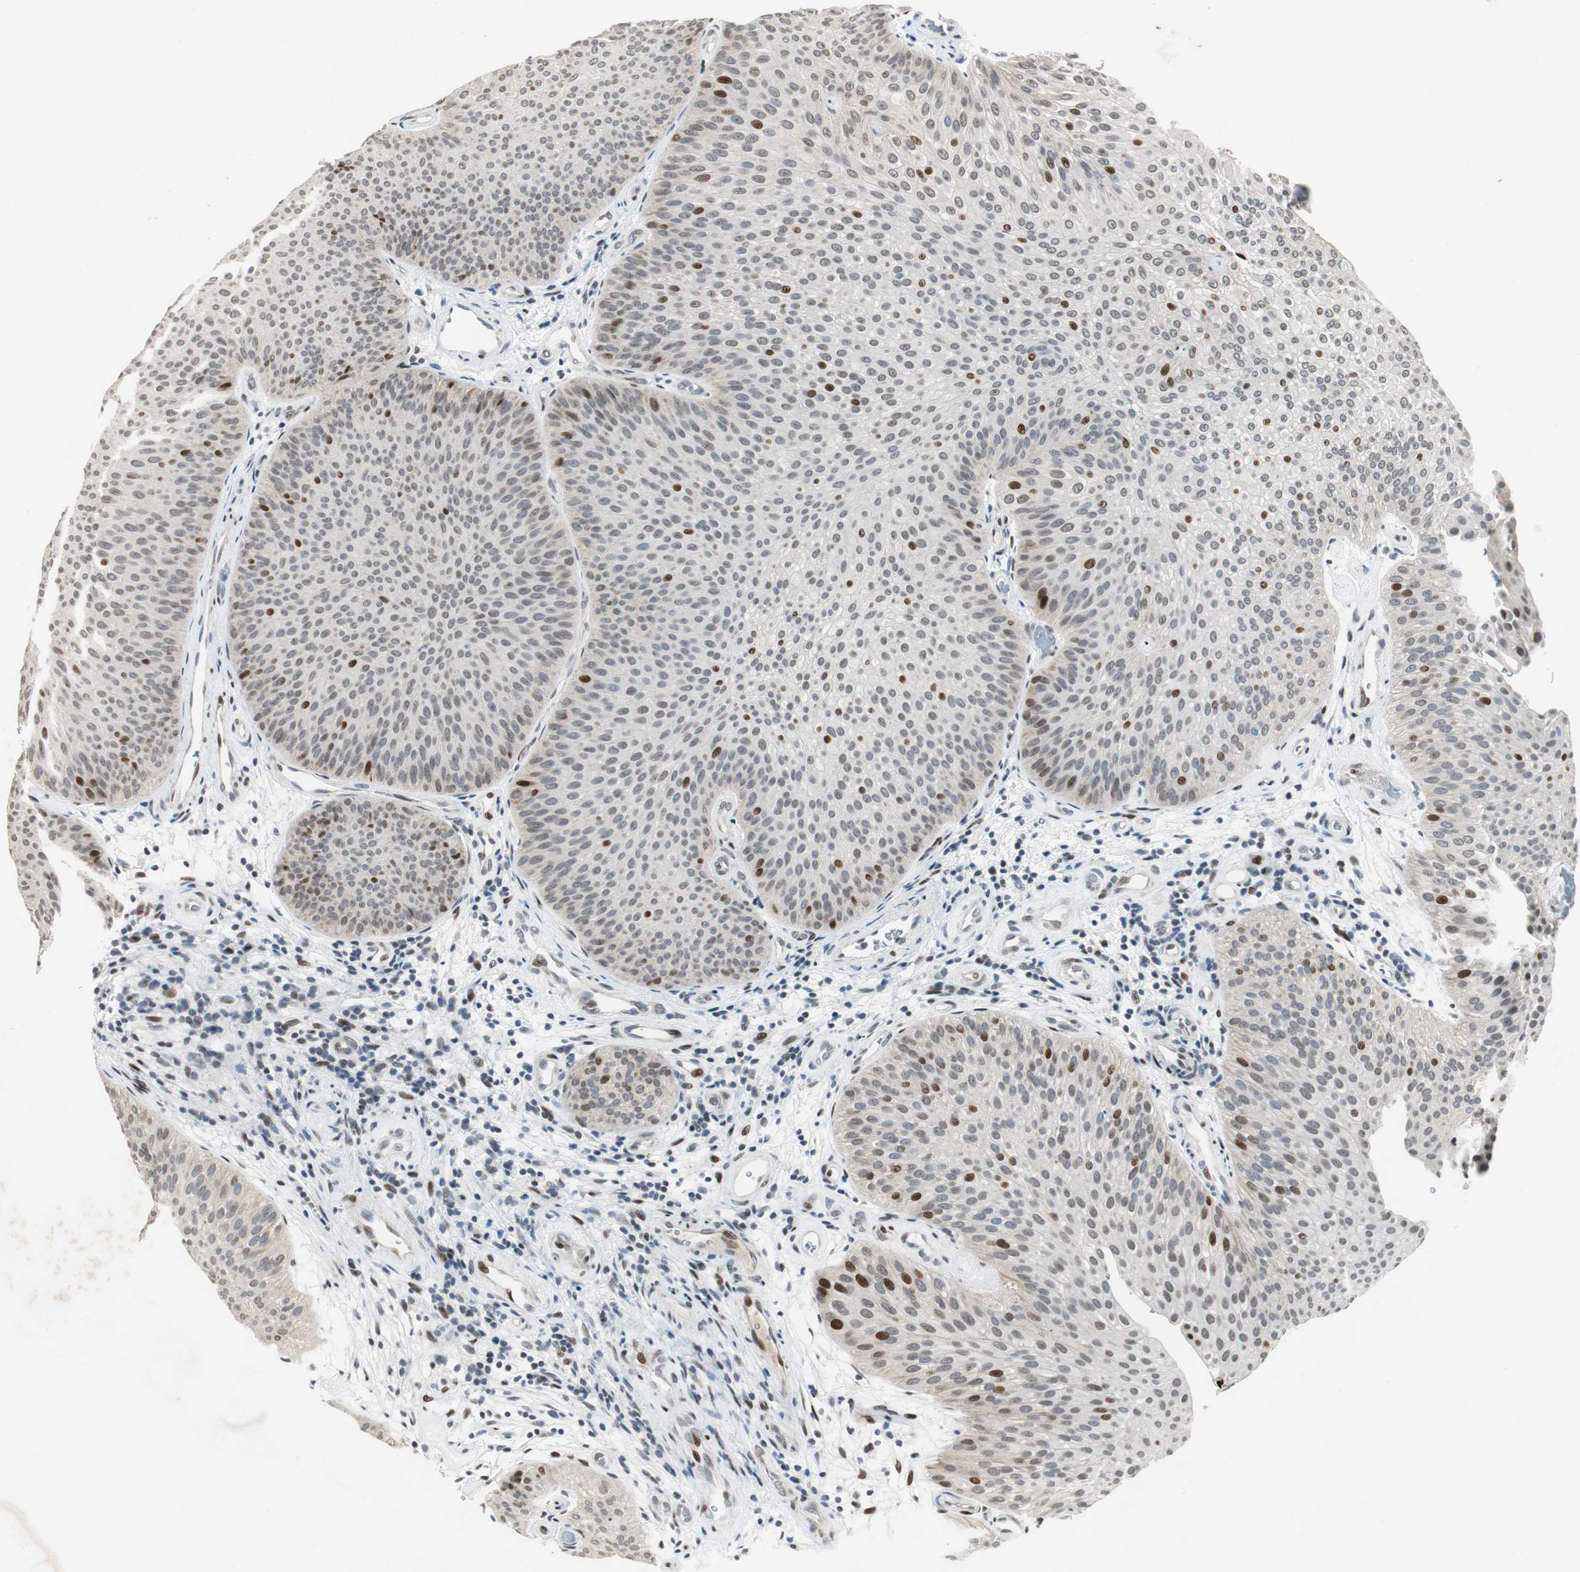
{"staining": {"intensity": "strong", "quantity": "<25%", "location": "nuclear"}, "tissue": "urothelial cancer", "cell_type": "Tumor cells", "image_type": "cancer", "snomed": [{"axis": "morphology", "description": "Urothelial carcinoma, Low grade"}, {"axis": "topography", "description": "Urinary bladder"}], "caption": "Strong nuclear expression for a protein is present in about <25% of tumor cells of urothelial cancer using immunohistochemistry (IHC).", "gene": "AJUBA", "patient": {"sex": "female", "age": 60}}